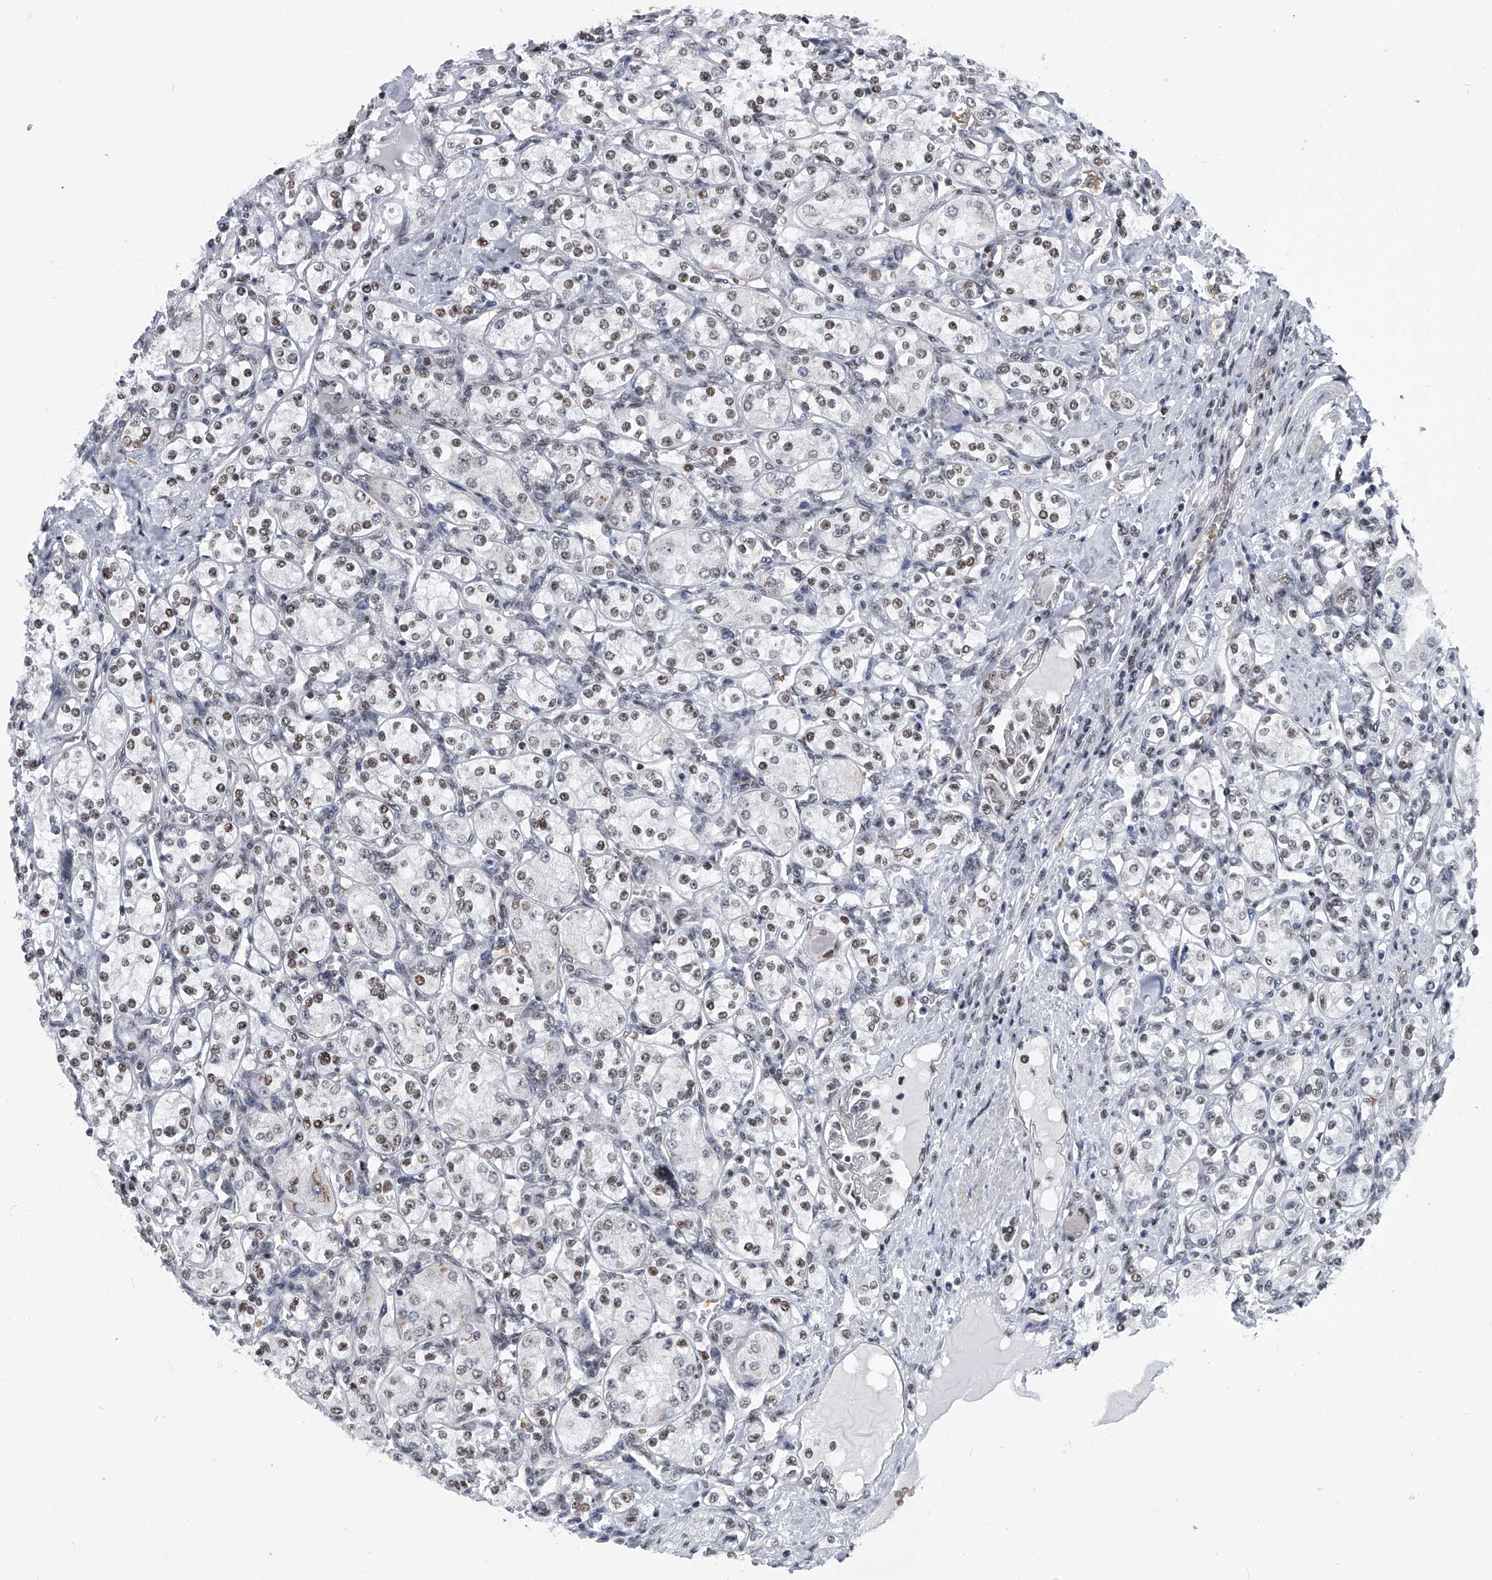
{"staining": {"intensity": "weak", "quantity": ">75%", "location": "nuclear"}, "tissue": "renal cancer", "cell_type": "Tumor cells", "image_type": "cancer", "snomed": [{"axis": "morphology", "description": "Adenocarcinoma, NOS"}, {"axis": "topography", "description": "Kidney"}], "caption": "Human renal adenocarcinoma stained with a protein marker shows weak staining in tumor cells.", "gene": "SIM2", "patient": {"sex": "male", "age": 77}}